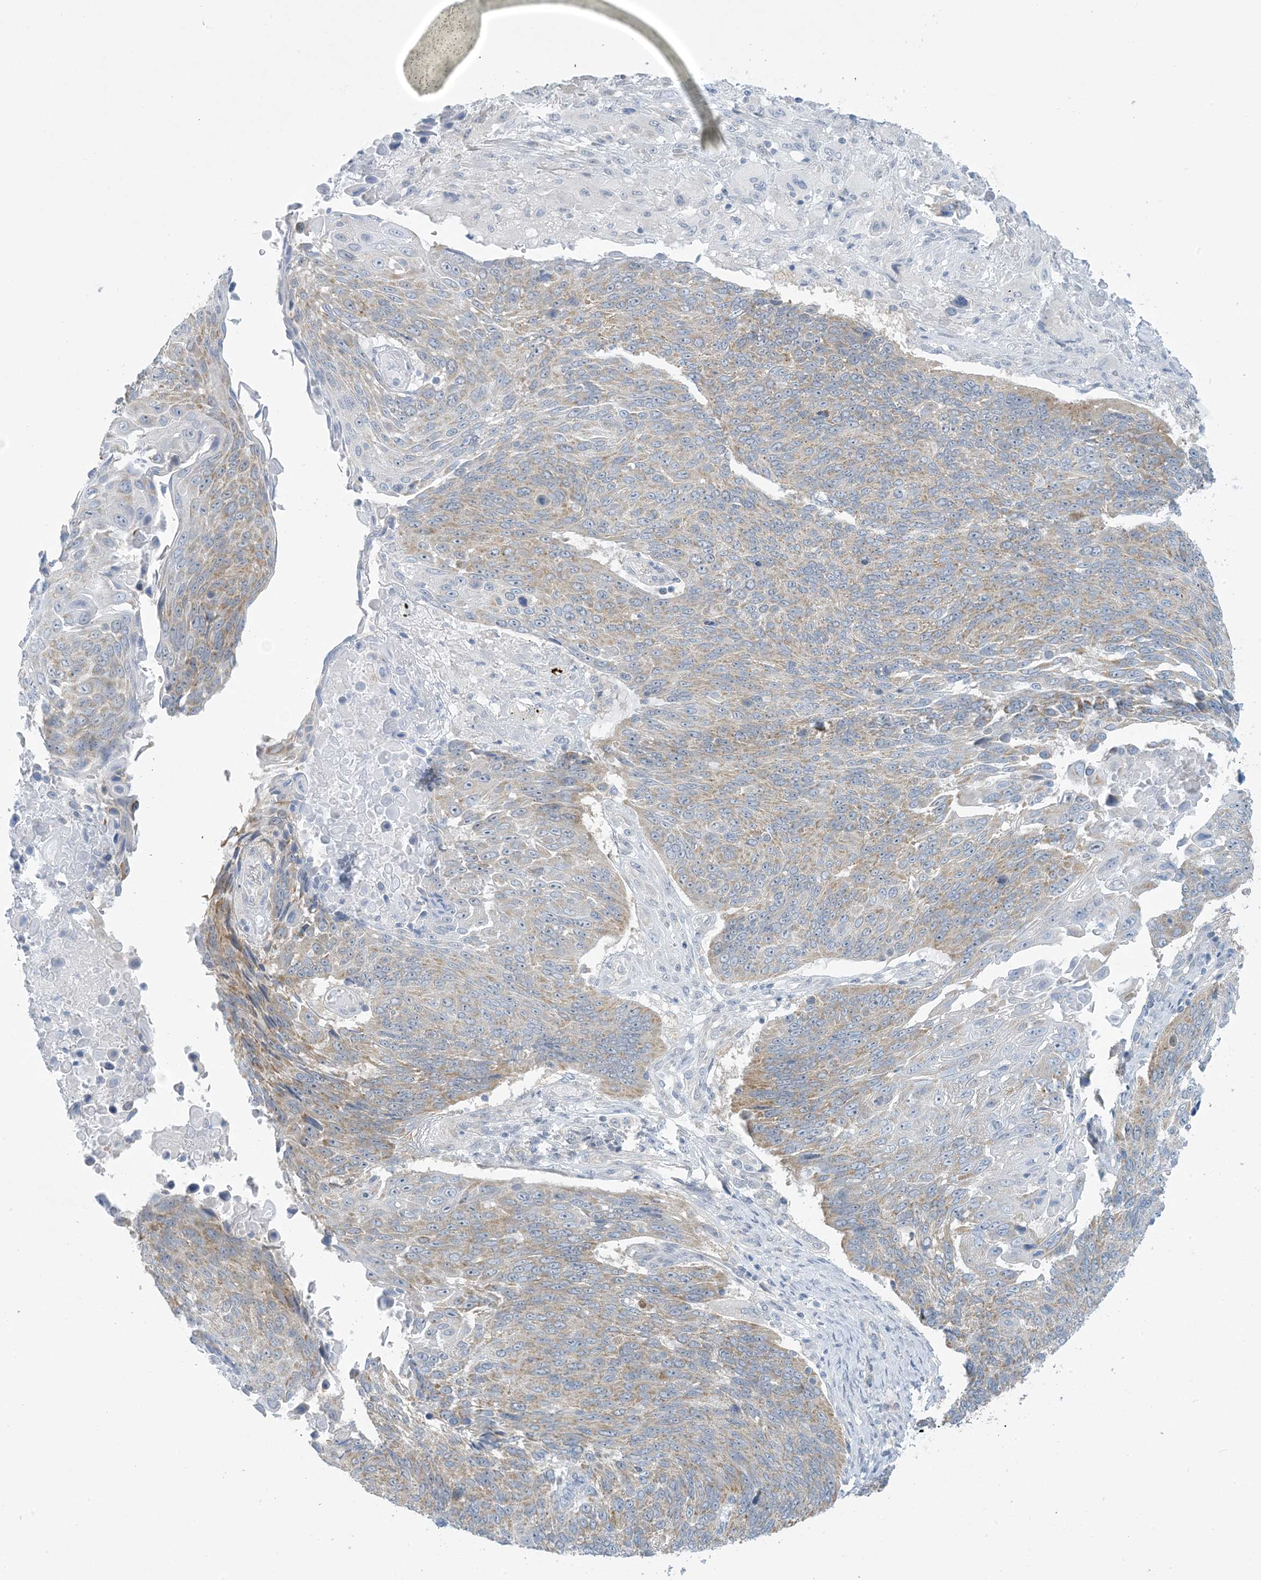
{"staining": {"intensity": "moderate", "quantity": "25%-75%", "location": "cytoplasmic/membranous"}, "tissue": "lung cancer", "cell_type": "Tumor cells", "image_type": "cancer", "snomed": [{"axis": "morphology", "description": "Squamous cell carcinoma, NOS"}, {"axis": "topography", "description": "Lung"}], "caption": "Human lung cancer stained for a protein (brown) exhibits moderate cytoplasmic/membranous positive staining in about 25%-75% of tumor cells.", "gene": "MRPS18A", "patient": {"sex": "male", "age": 66}}